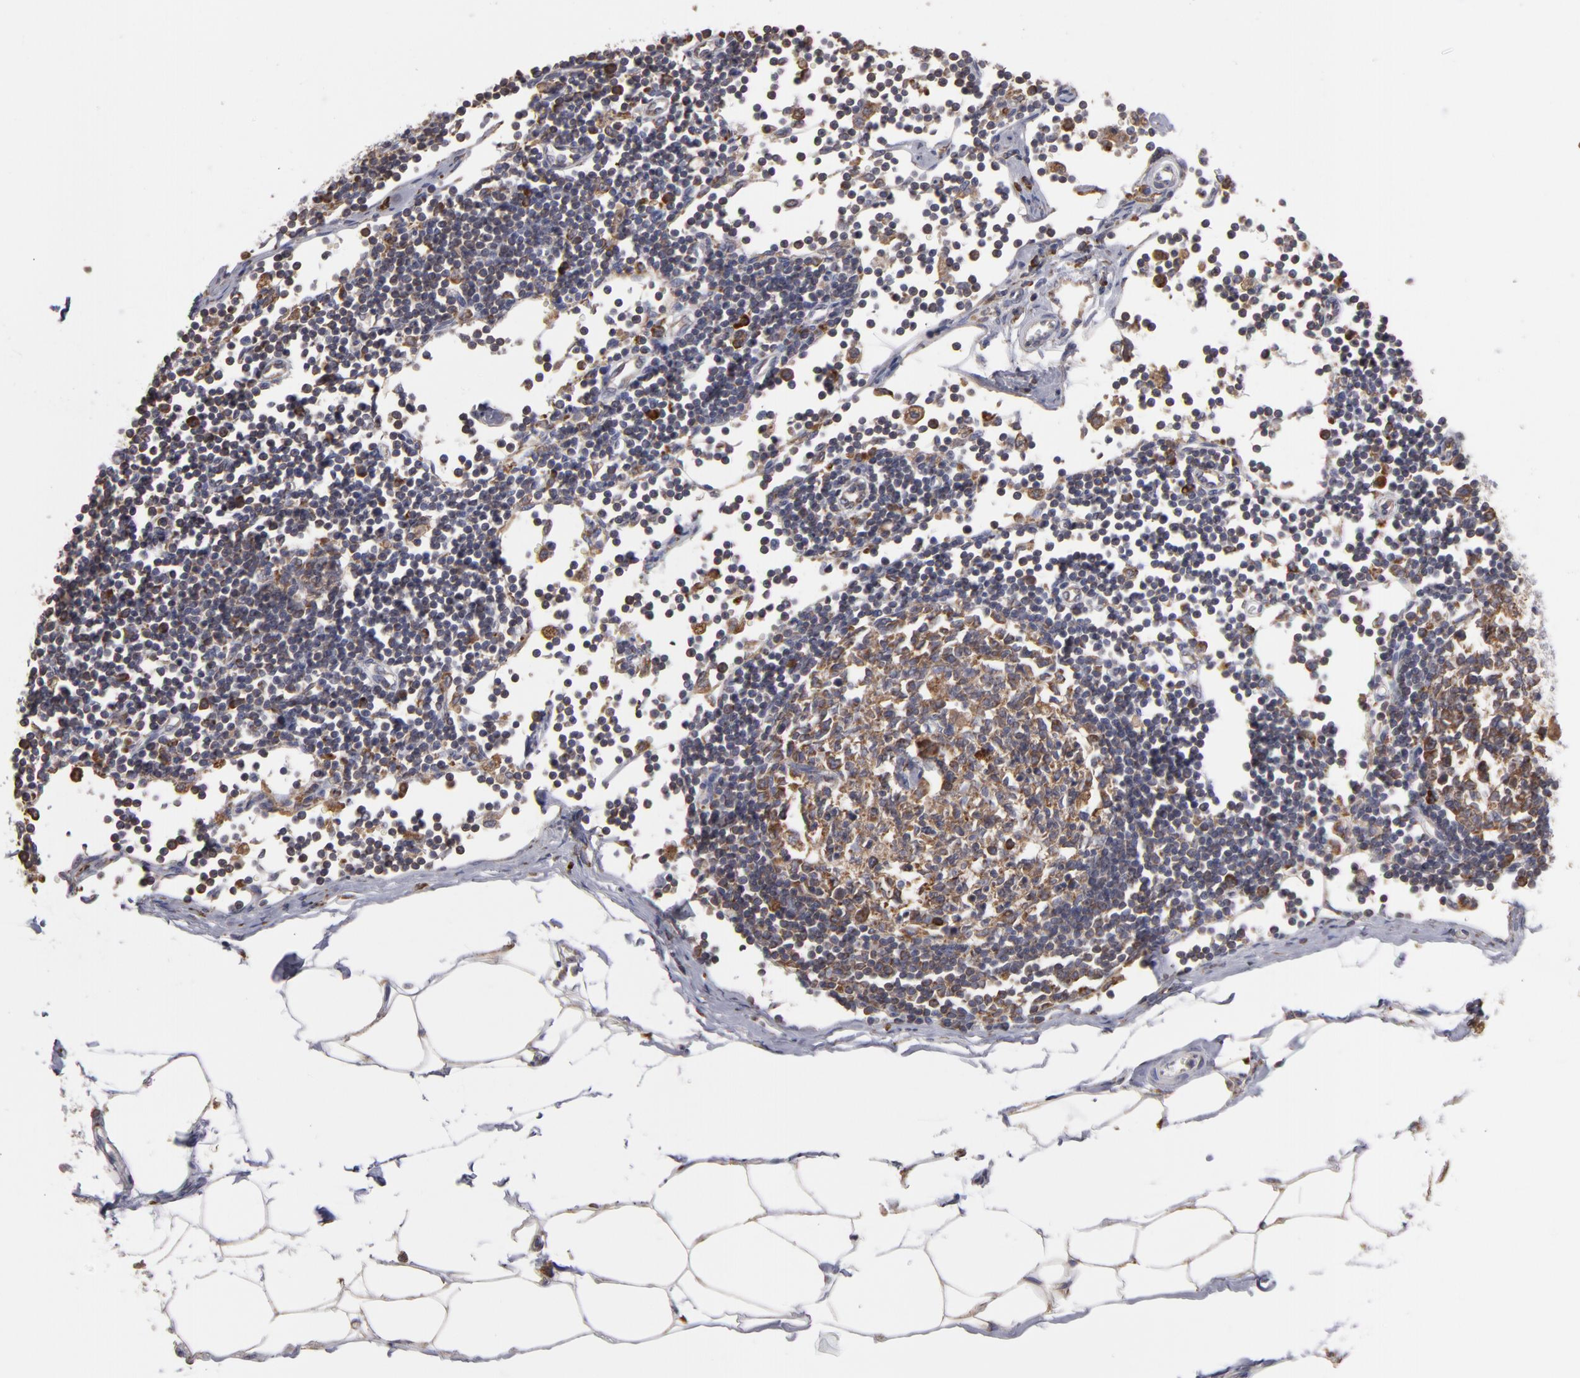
{"staining": {"intensity": "weak", "quantity": "25%-75%", "location": "cytoplasmic/membranous"}, "tissue": "adipose tissue", "cell_type": "Adipocytes", "image_type": "normal", "snomed": [{"axis": "morphology", "description": "Normal tissue, NOS"}, {"axis": "morphology", "description": "Adenocarcinoma, NOS"}, {"axis": "topography", "description": "Colon"}, {"axis": "topography", "description": "Peripheral nerve tissue"}], "caption": "The photomicrograph exhibits a brown stain indicating the presence of a protein in the cytoplasmic/membranous of adipocytes in adipose tissue. (brown staining indicates protein expression, while blue staining denotes nuclei).", "gene": "SND1", "patient": {"sex": "male", "age": 14}}